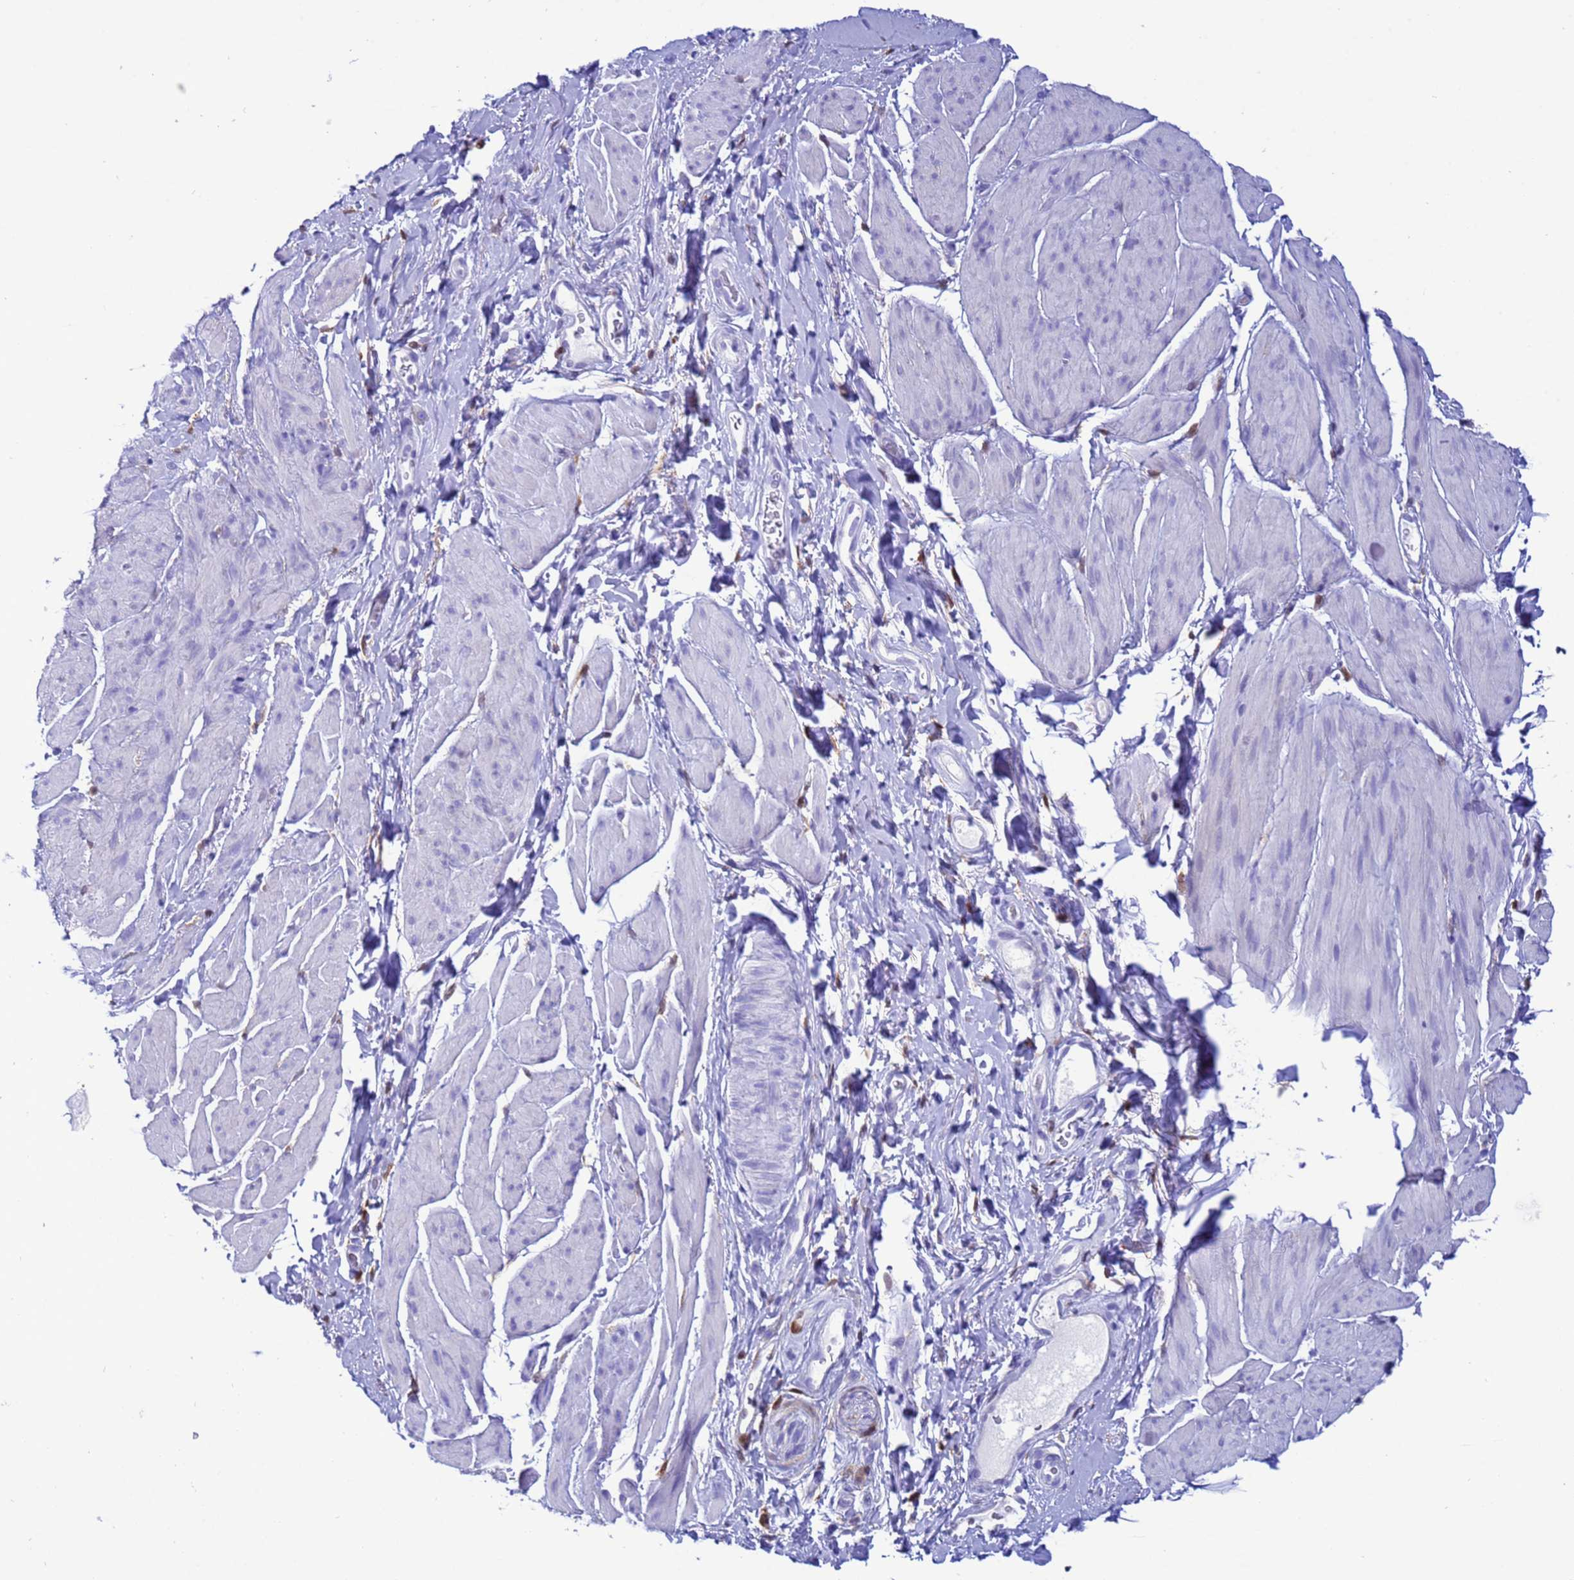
{"staining": {"intensity": "negative", "quantity": "none", "location": "none"}, "tissue": "smooth muscle", "cell_type": "Smooth muscle cells", "image_type": "normal", "snomed": [{"axis": "morphology", "description": "Normal tissue, NOS"}, {"axis": "topography", "description": "Smooth muscle"}, {"axis": "topography", "description": "Peripheral nerve tissue"}], "caption": "This photomicrograph is of benign smooth muscle stained with immunohistochemistry (IHC) to label a protein in brown with the nuclei are counter-stained blue. There is no expression in smooth muscle cells.", "gene": "AKR1C2", "patient": {"sex": "male", "age": 69}}